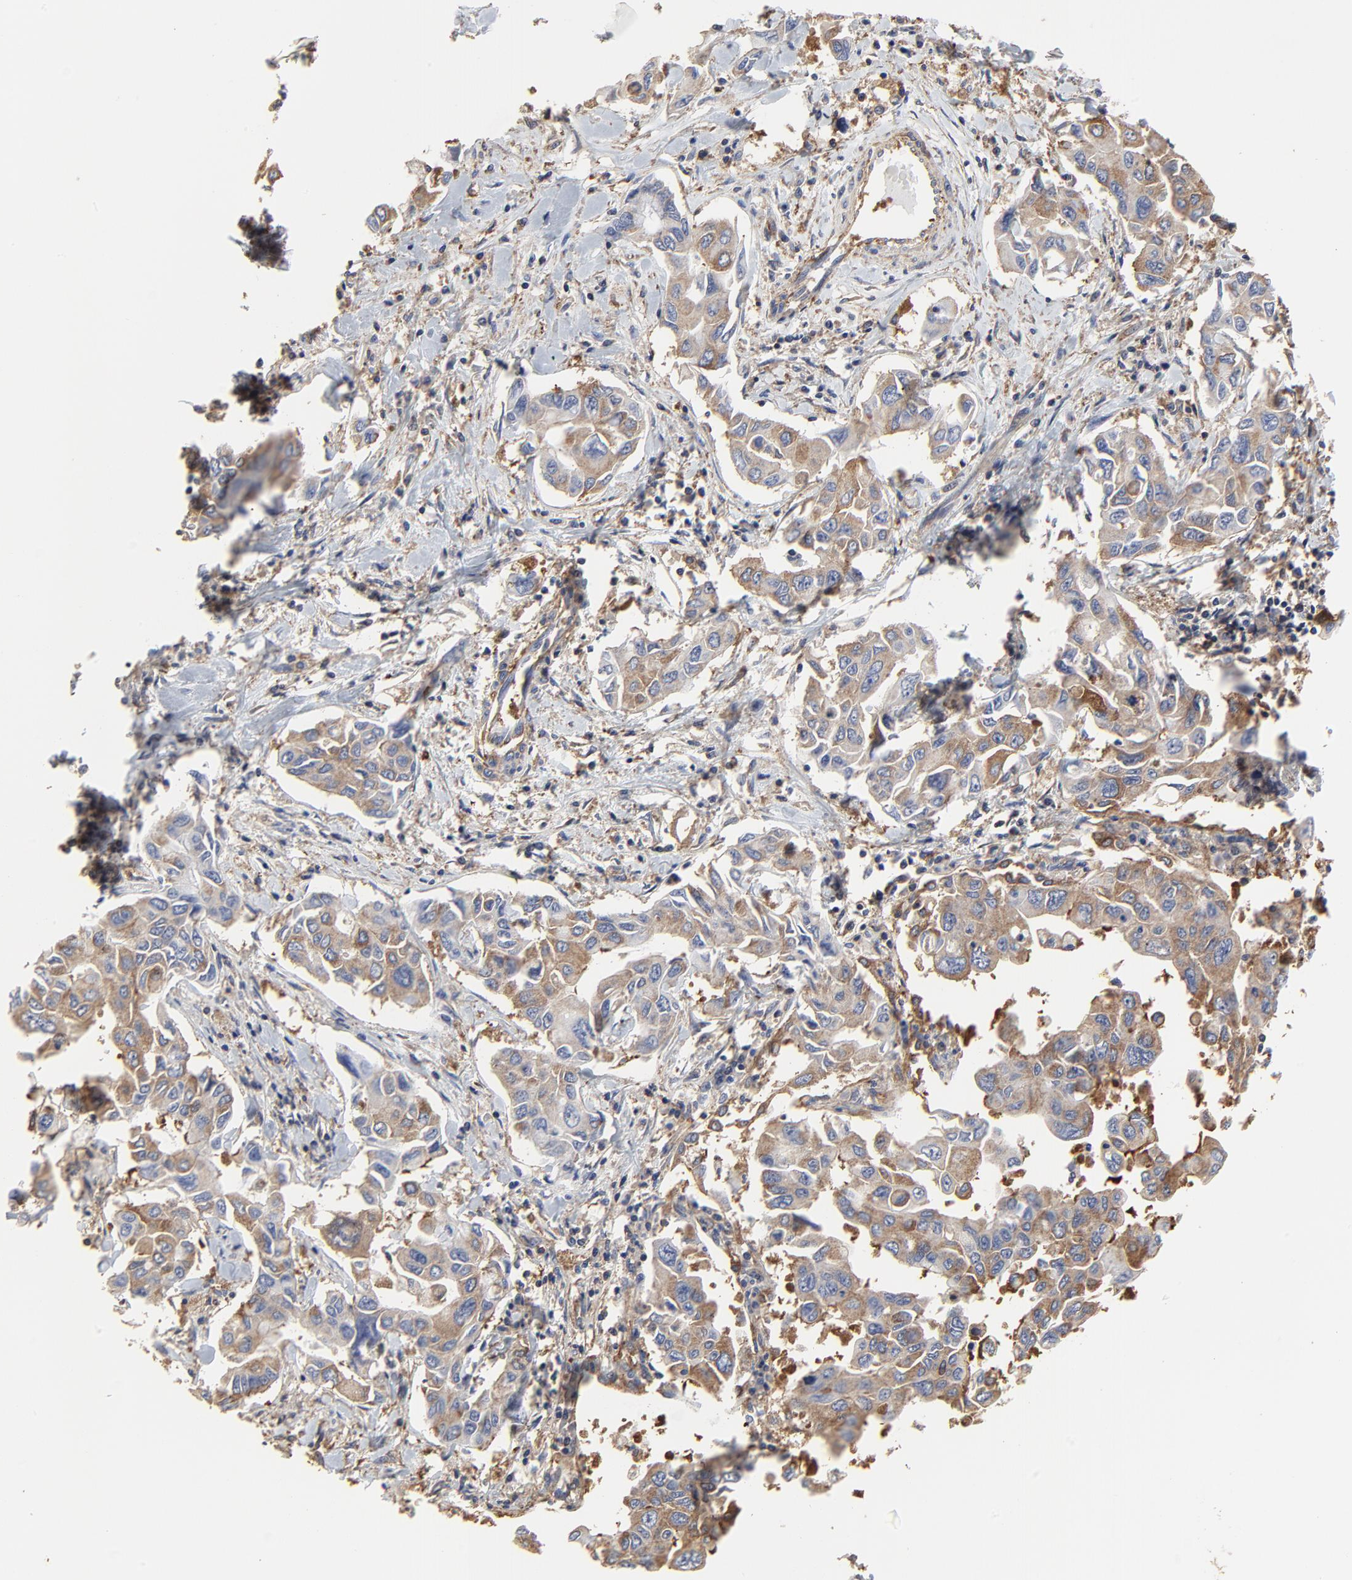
{"staining": {"intensity": "moderate", "quantity": ">75%", "location": "cytoplasmic/membranous"}, "tissue": "lung cancer", "cell_type": "Tumor cells", "image_type": "cancer", "snomed": [{"axis": "morphology", "description": "Adenocarcinoma, NOS"}, {"axis": "topography", "description": "Lymph node"}, {"axis": "topography", "description": "Lung"}], "caption": "A histopathology image showing moderate cytoplasmic/membranous positivity in about >75% of tumor cells in lung cancer (adenocarcinoma), as visualized by brown immunohistochemical staining.", "gene": "NXF3", "patient": {"sex": "male", "age": 64}}